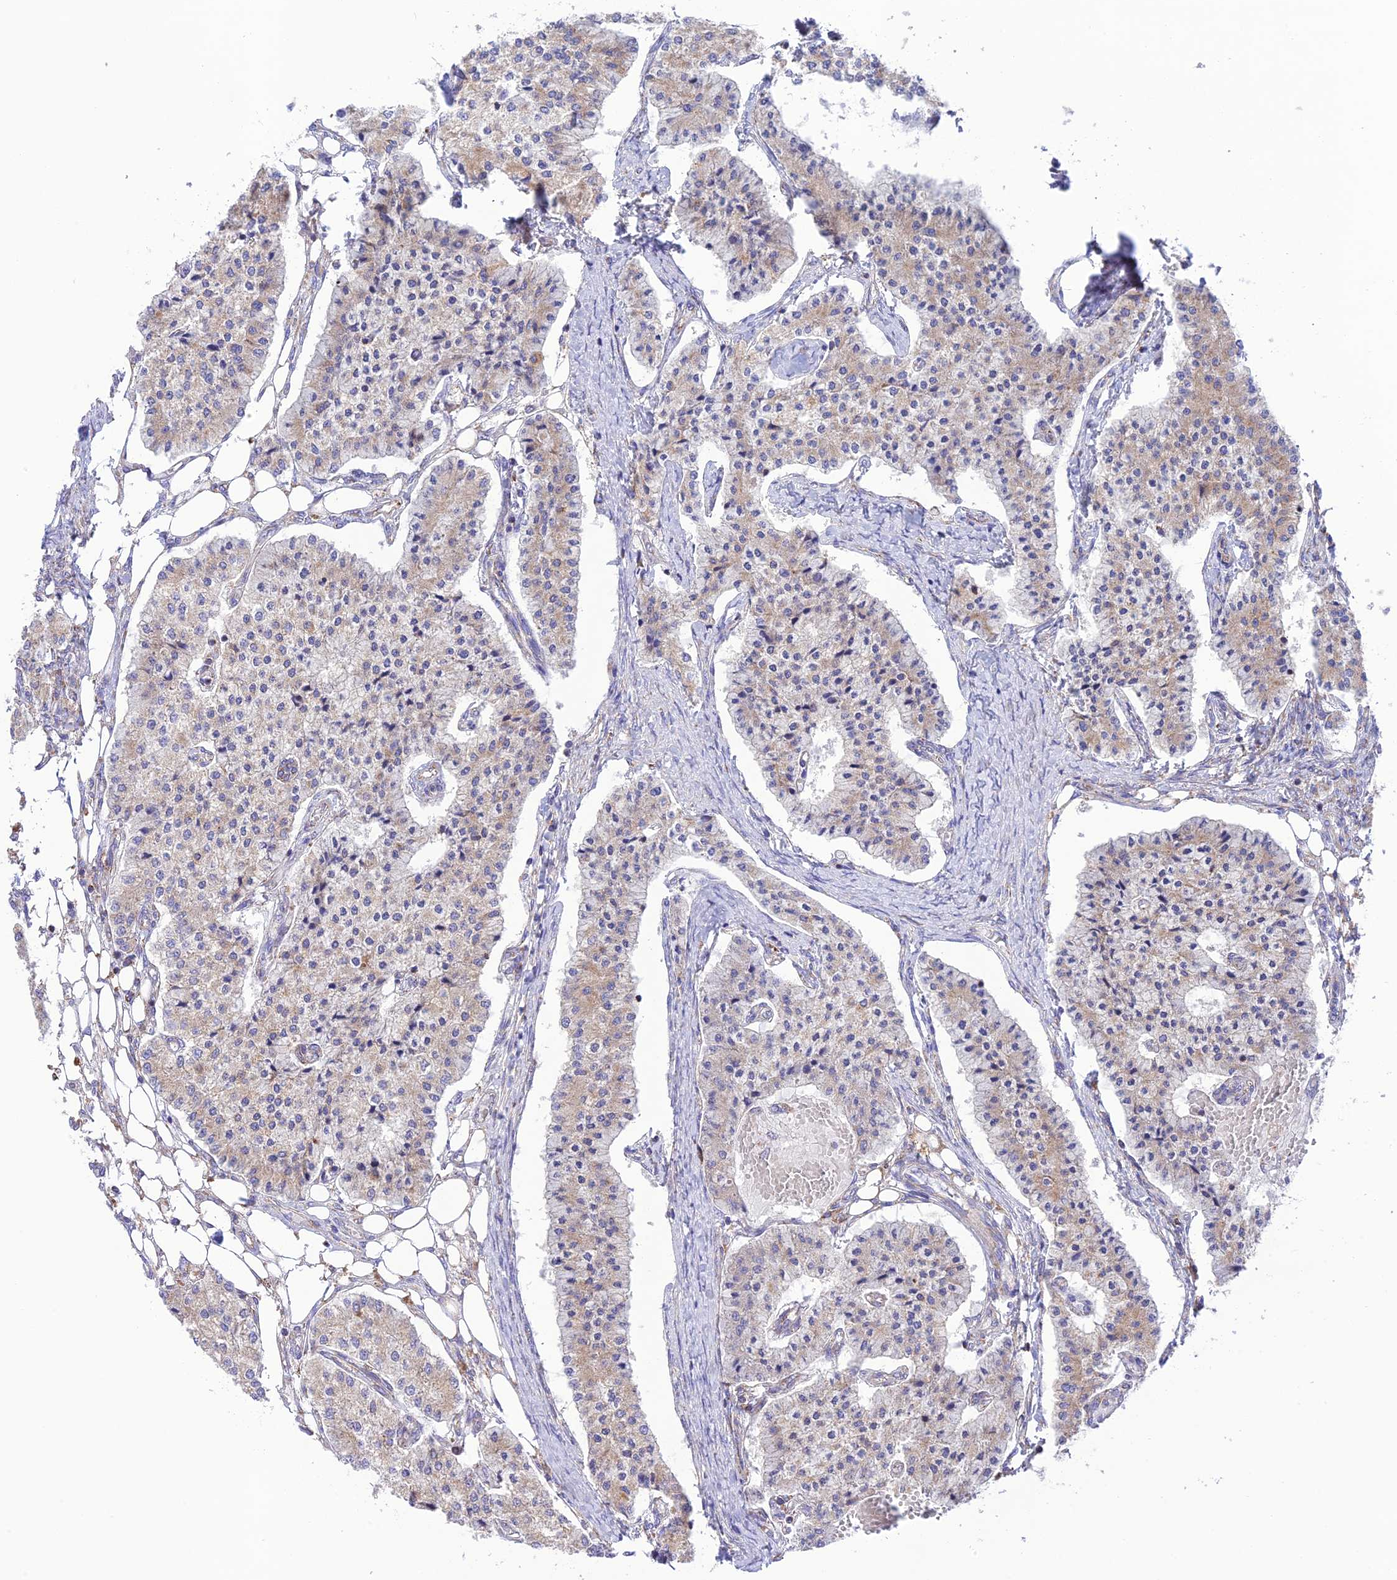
{"staining": {"intensity": "weak", "quantity": "25%-75%", "location": "cytoplasmic/membranous"}, "tissue": "carcinoid", "cell_type": "Tumor cells", "image_type": "cancer", "snomed": [{"axis": "morphology", "description": "Carcinoid, malignant, NOS"}, {"axis": "topography", "description": "Colon"}], "caption": "Protein expression analysis of malignant carcinoid demonstrates weak cytoplasmic/membranous expression in approximately 25%-75% of tumor cells.", "gene": "UAP1L1", "patient": {"sex": "female", "age": 52}}